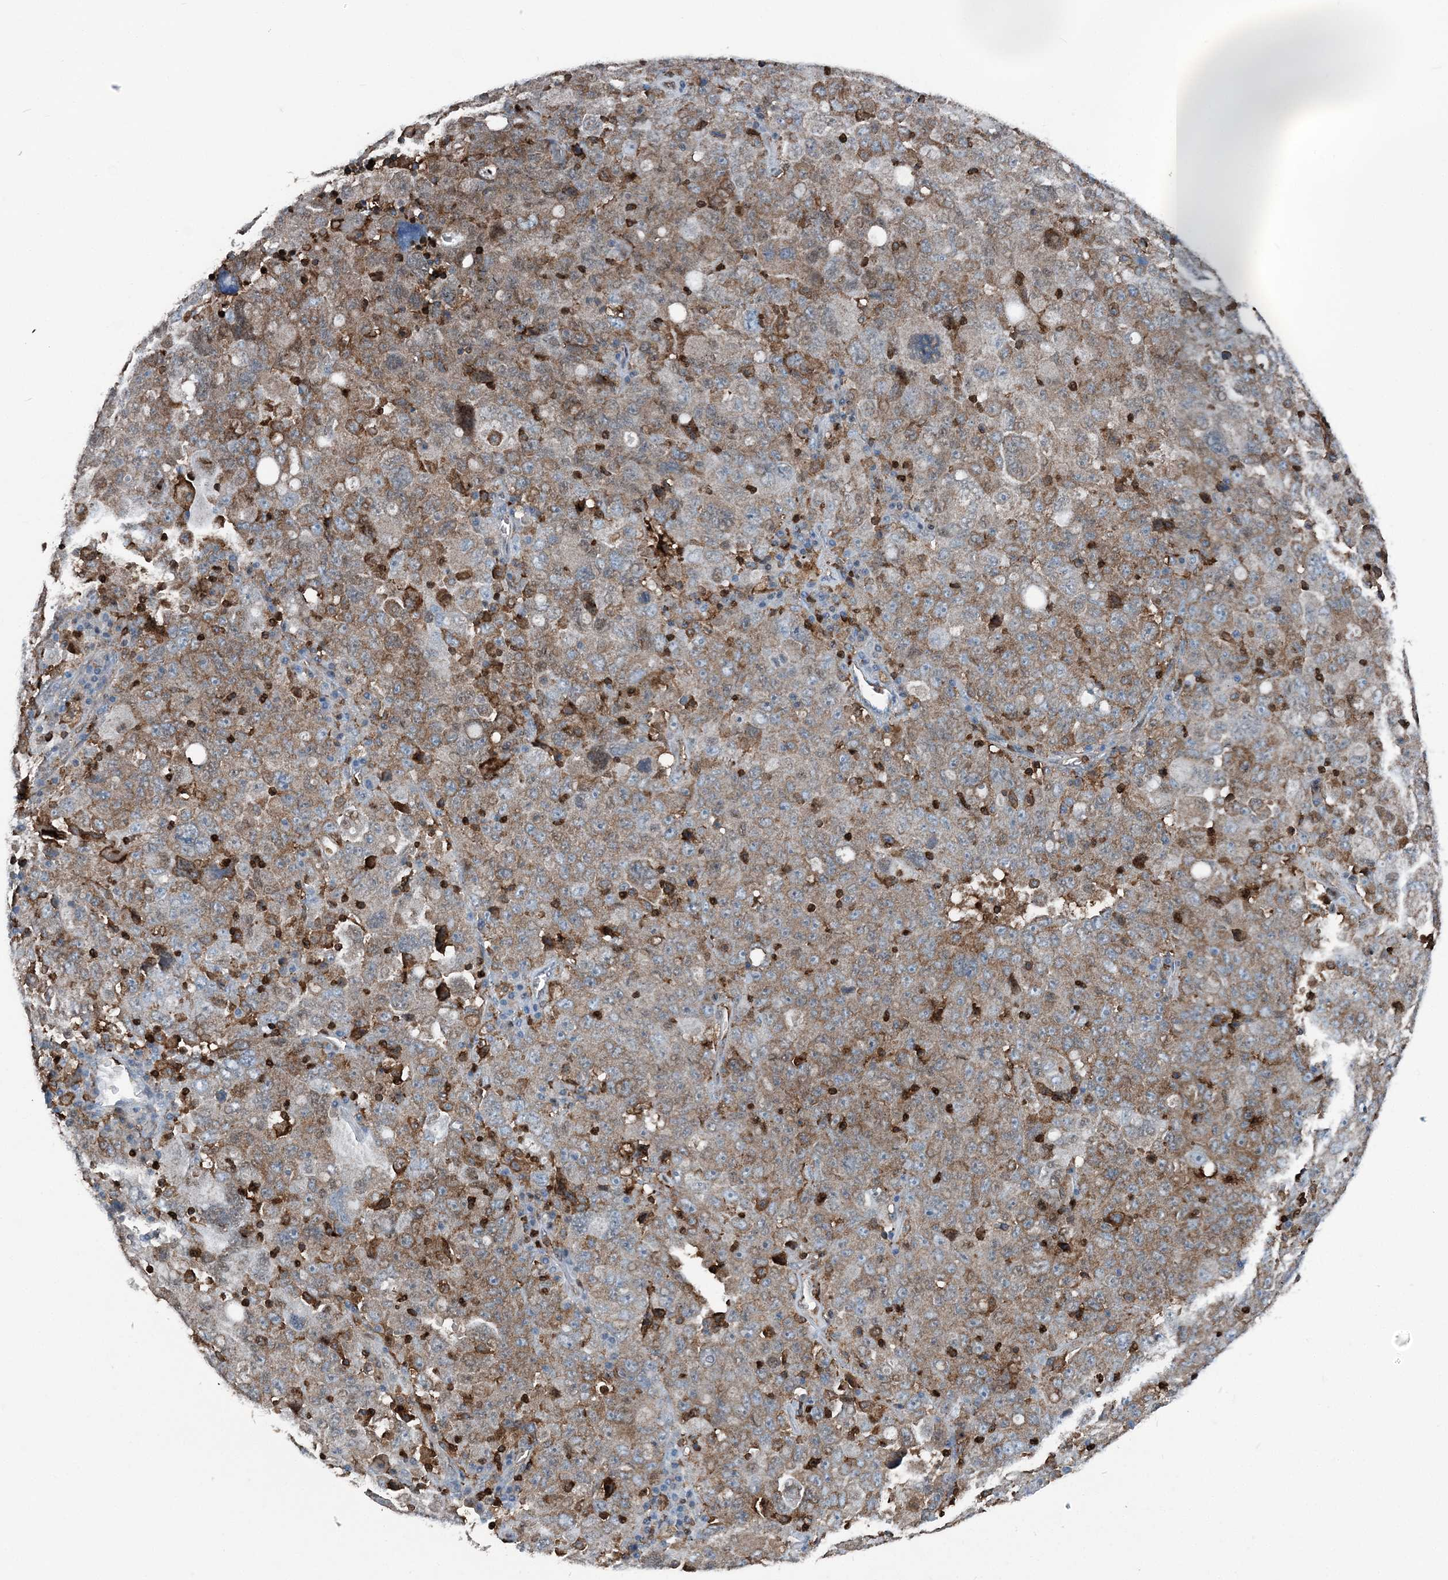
{"staining": {"intensity": "moderate", "quantity": ">75%", "location": "cytoplasmic/membranous"}, "tissue": "ovarian cancer", "cell_type": "Tumor cells", "image_type": "cancer", "snomed": [{"axis": "morphology", "description": "Carcinoma, endometroid"}, {"axis": "topography", "description": "Ovary"}], "caption": "Protein expression analysis of ovarian endometroid carcinoma demonstrates moderate cytoplasmic/membranous positivity in about >75% of tumor cells.", "gene": "CFL1", "patient": {"sex": "female", "age": 62}}